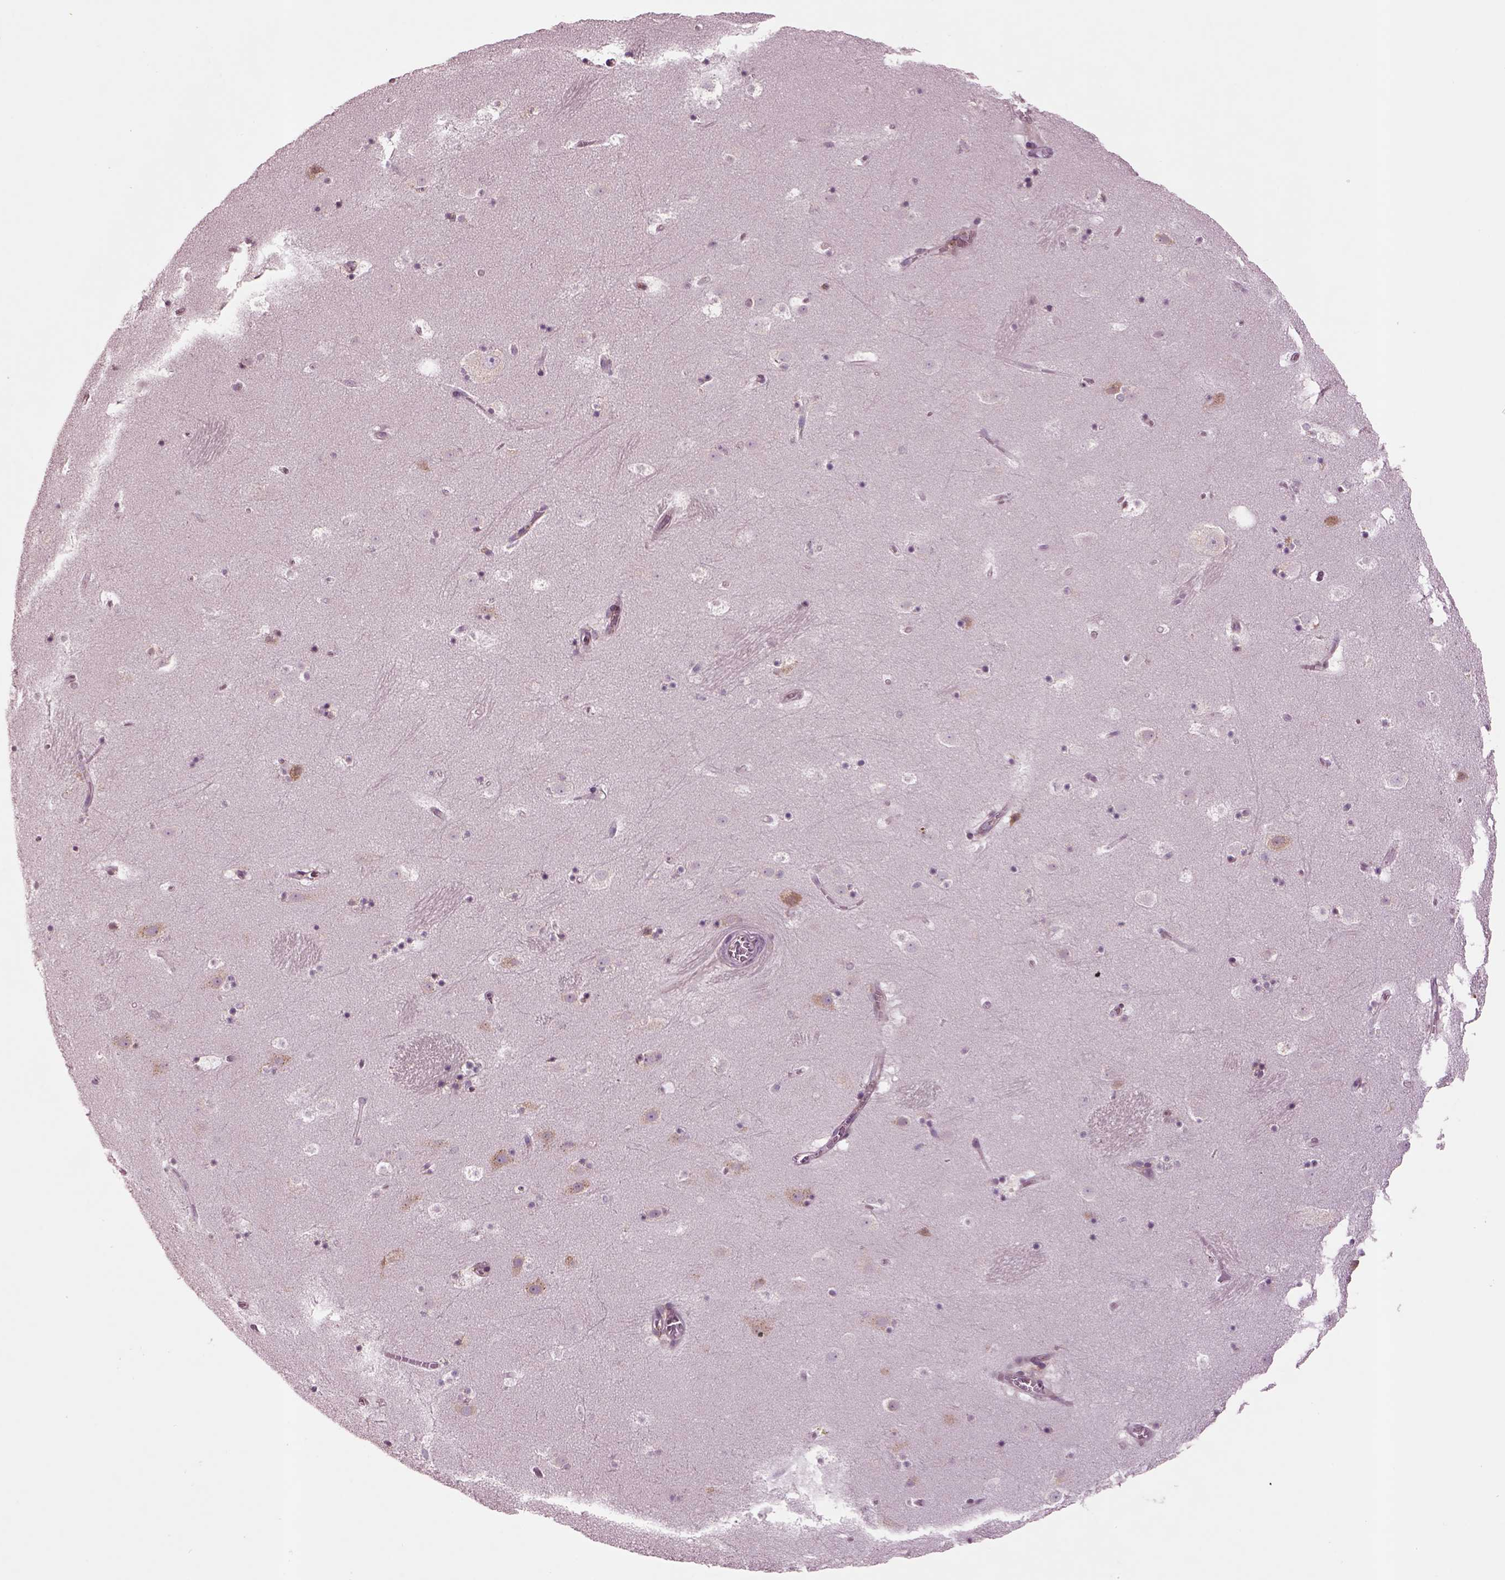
{"staining": {"intensity": "negative", "quantity": "none", "location": "none"}, "tissue": "caudate", "cell_type": "Glial cells", "image_type": "normal", "snomed": [{"axis": "morphology", "description": "Normal tissue, NOS"}, {"axis": "topography", "description": "Lateral ventricle wall"}], "caption": "The histopathology image demonstrates no significant expression in glial cells of caudate. (DAB (3,3'-diaminobenzidine) immunohistochemistry with hematoxylin counter stain).", "gene": "SEC23A", "patient": {"sex": "male", "age": 37}}